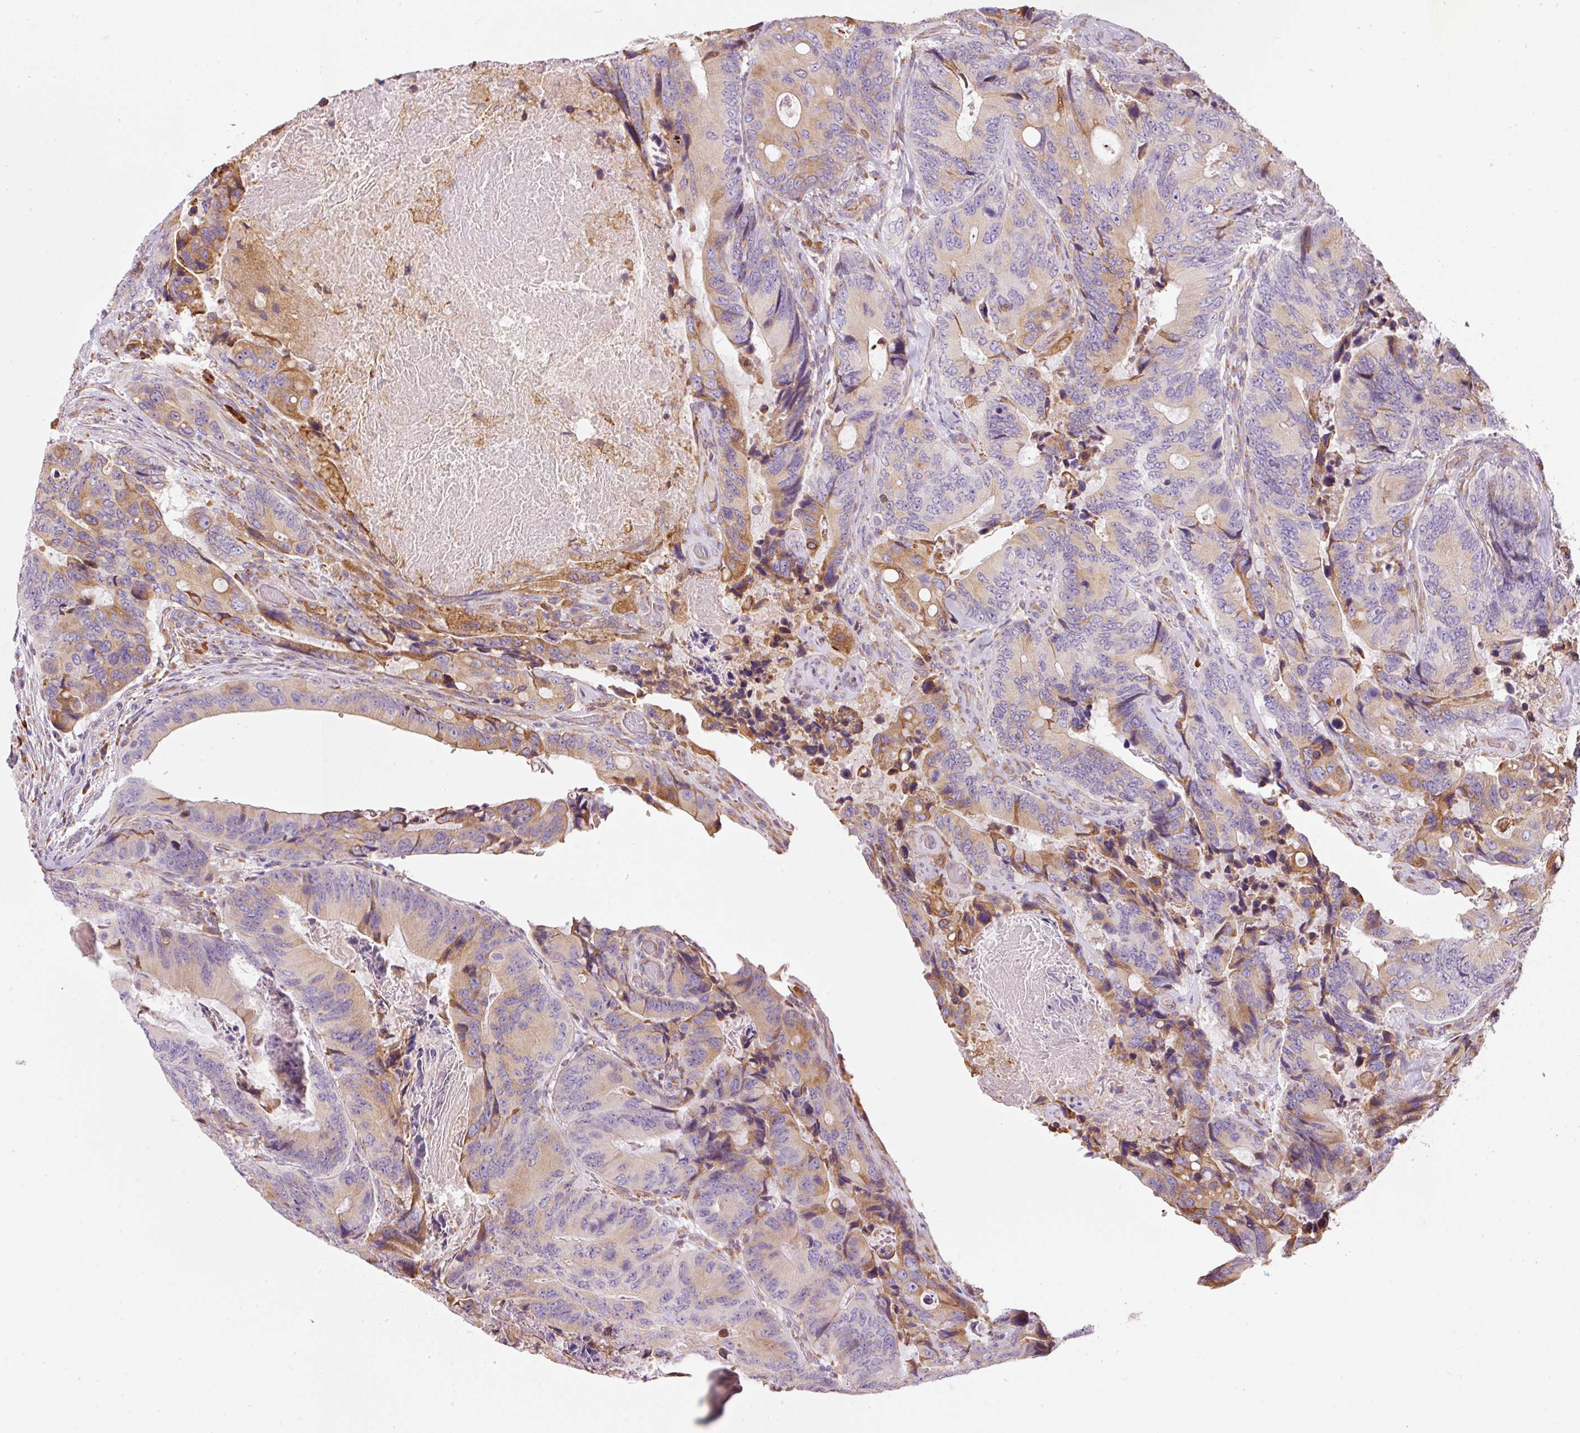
{"staining": {"intensity": "moderate", "quantity": "25%-75%", "location": "cytoplasmic/membranous"}, "tissue": "colorectal cancer", "cell_type": "Tumor cells", "image_type": "cancer", "snomed": [{"axis": "morphology", "description": "Adenocarcinoma, NOS"}, {"axis": "topography", "description": "Colon"}], "caption": "This micrograph shows colorectal adenocarcinoma stained with IHC to label a protein in brown. The cytoplasmic/membranous of tumor cells show moderate positivity for the protein. Nuclei are counter-stained blue.", "gene": "MORN4", "patient": {"sex": "male", "age": 84}}